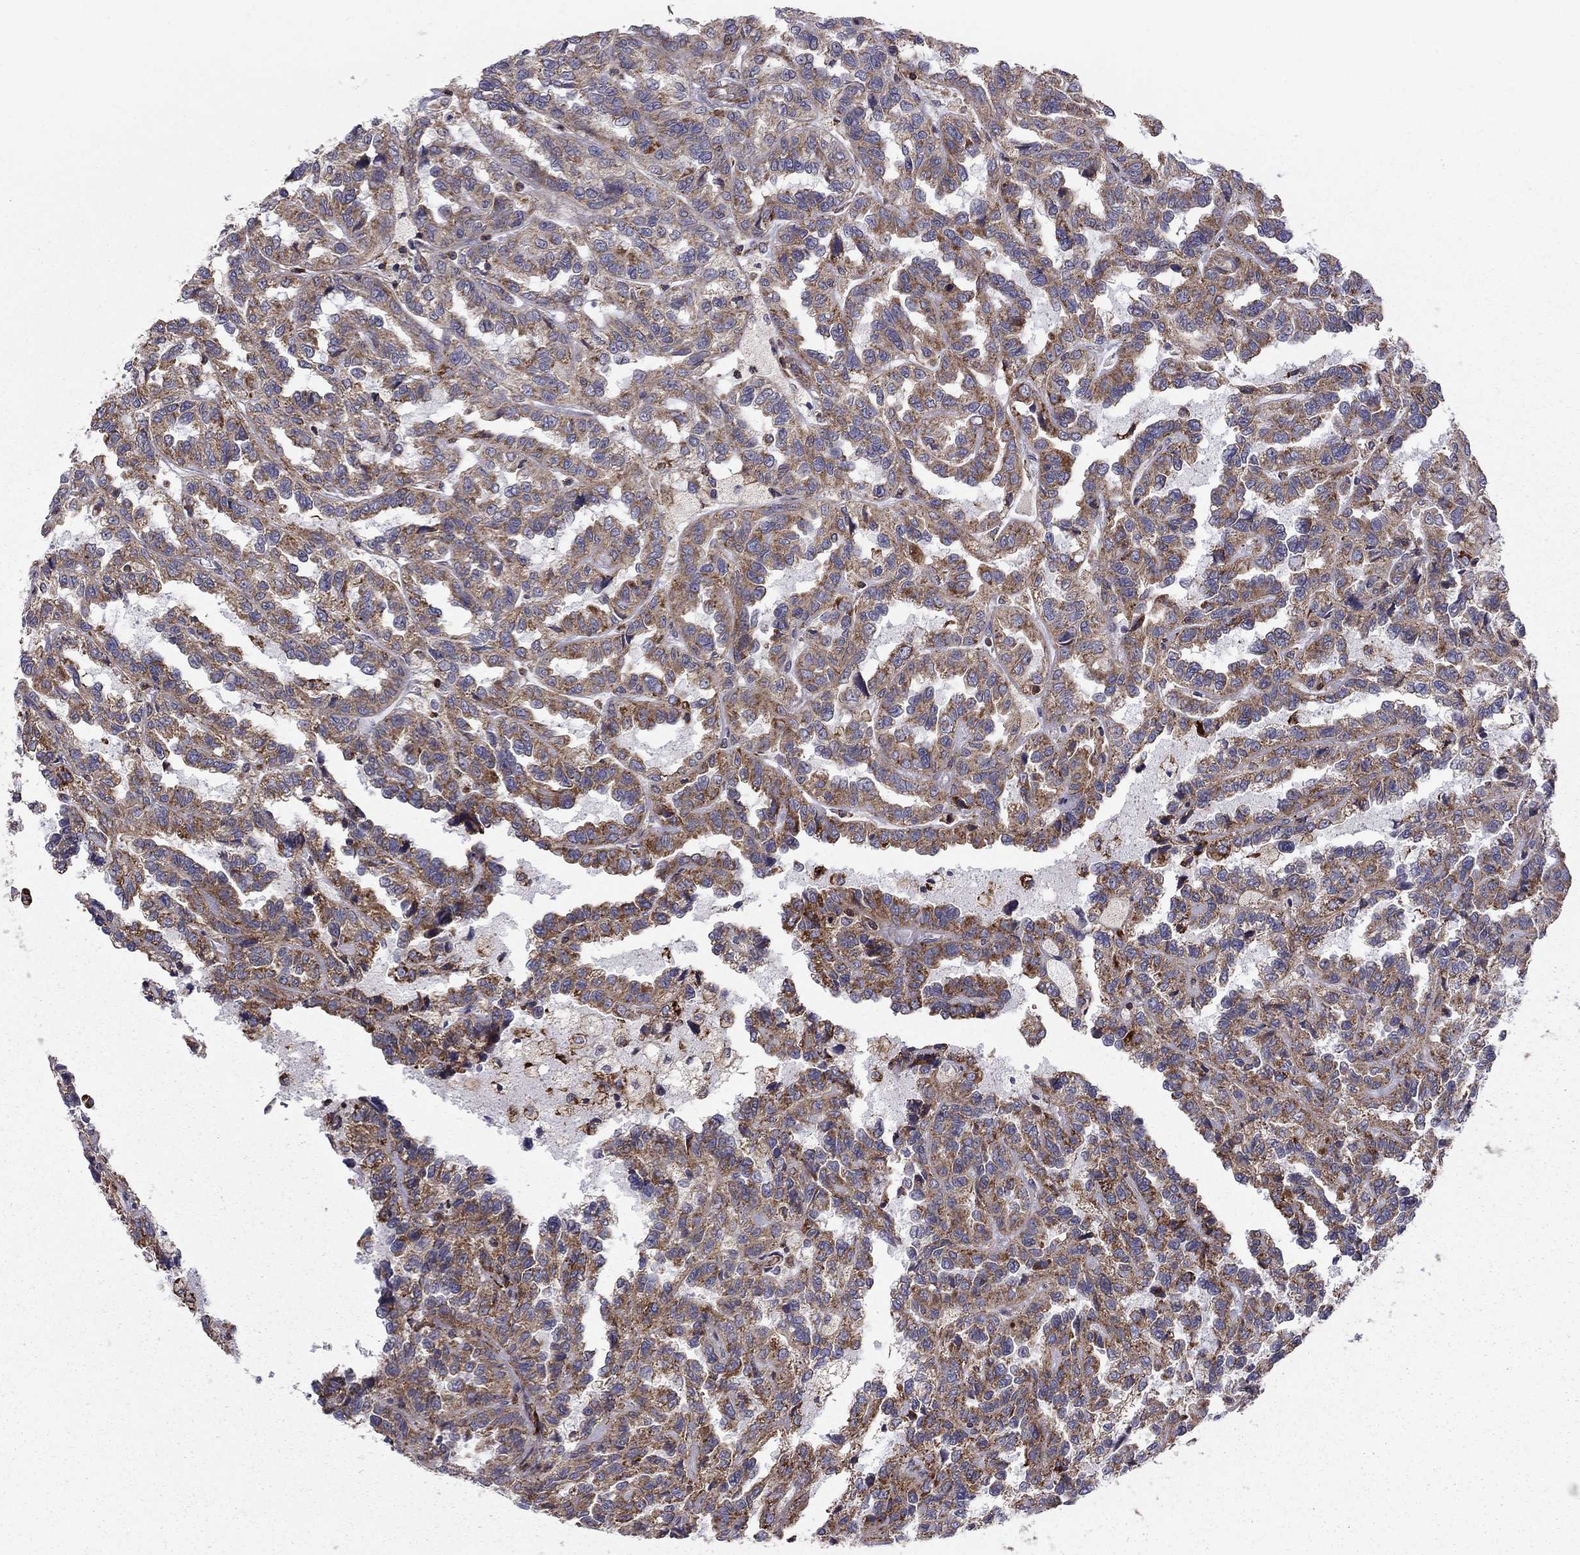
{"staining": {"intensity": "strong", "quantity": "<25%", "location": "cytoplasmic/membranous"}, "tissue": "renal cancer", "cell_type": "Tumor cells", "image_type": "cancer", "snomed": [{"axis": "morphology", "description": "Adenocarcinoma, NOS"}, {"axis": "topography", "description": "Kidney"}], "caption": "DAB immunohistochemical staining of human renal adenocarcinoma exhibits strong cytoplasmic/membranous protein positivity in approximately <25% of tumor cells.", "gene": "ALG6", "patient": {"sex": "male", "age": 79}}